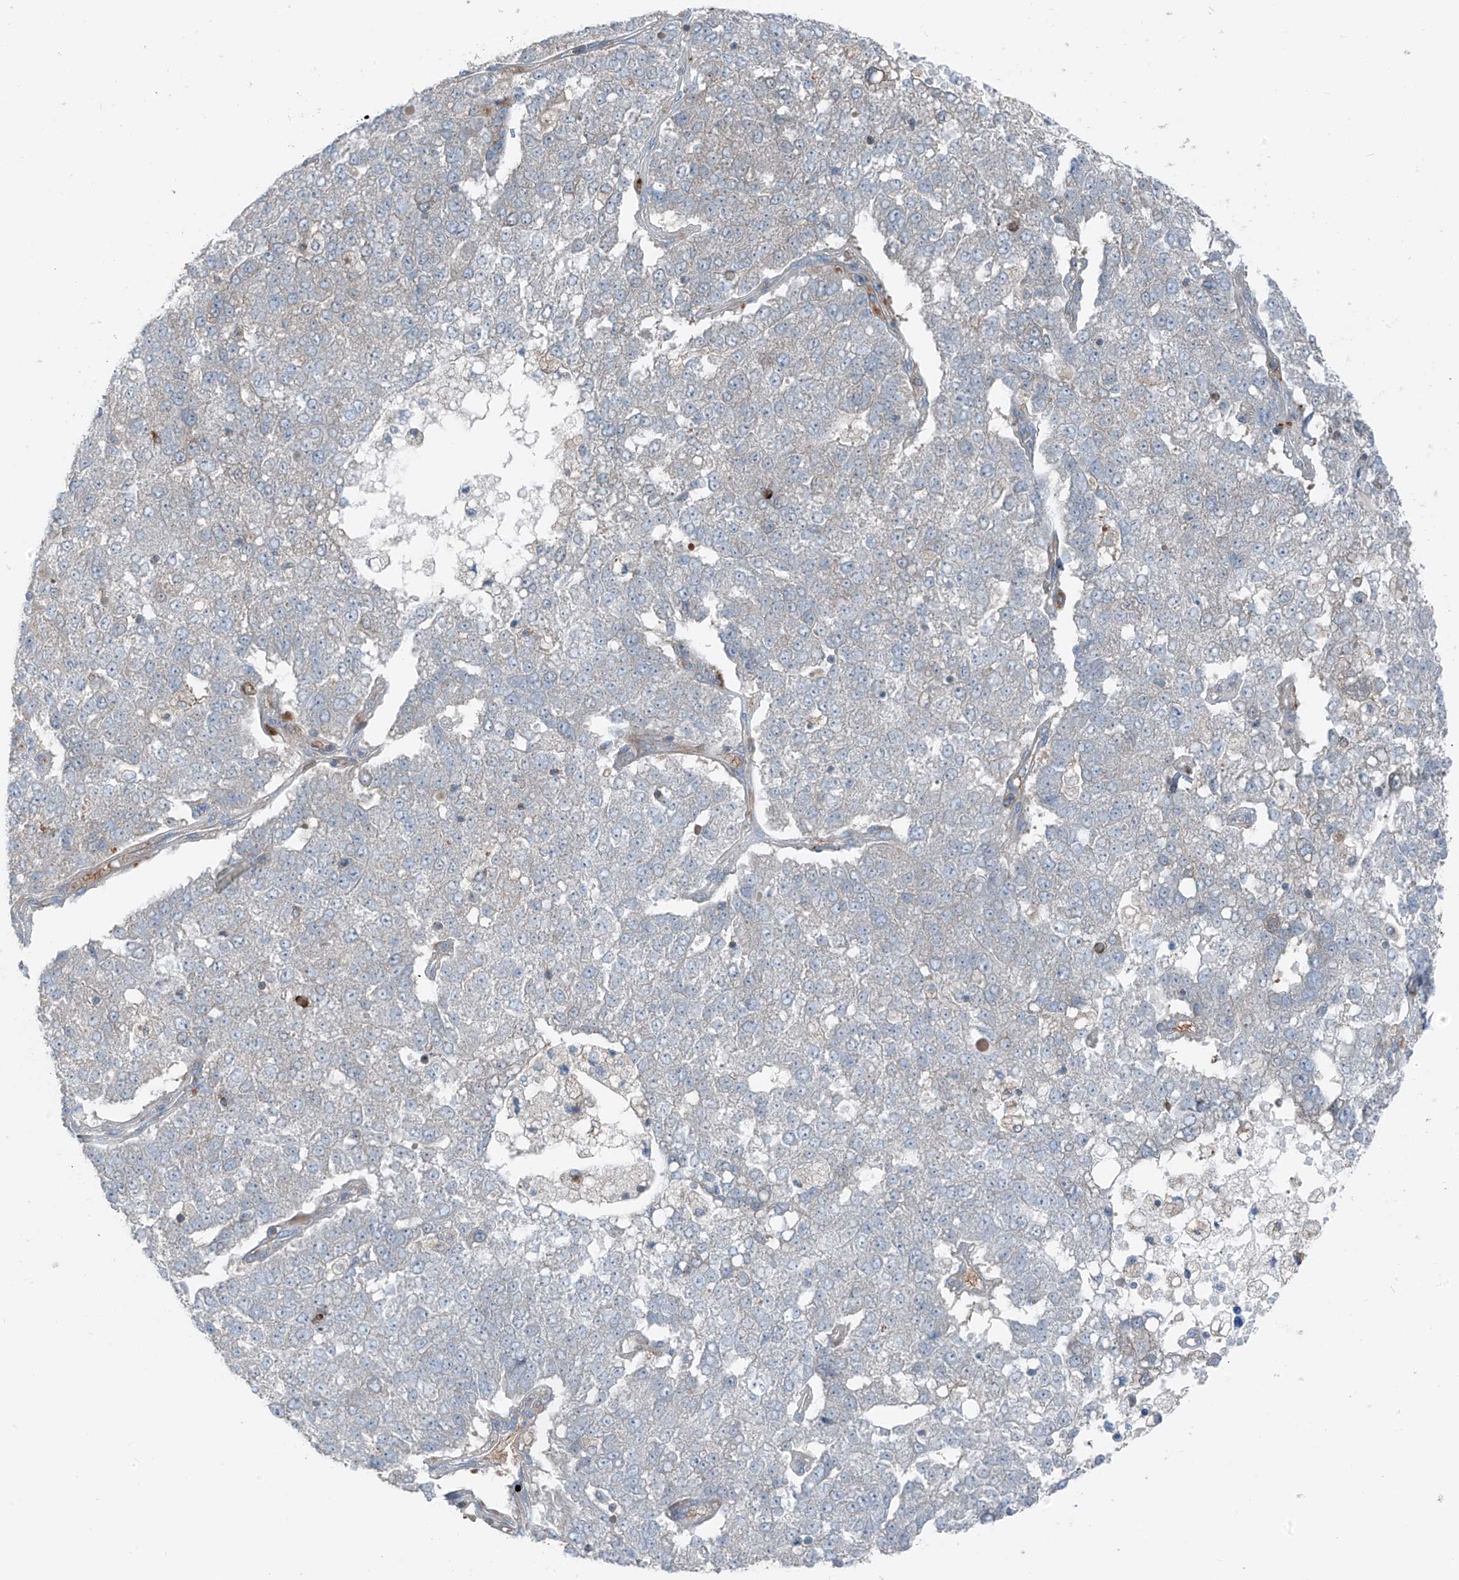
{"staining": {"intensity": "weak", "quantity": "<25%", "location": "cytoplasmic/membranous"}, "tissue": "pancreatic cancer", "cell_type": "Tumor cells", "image_type": "cancer", "snomed": [{"axis": "morphology", "description": "Adenocarcinoma, NOS"}, {"axis": "topography", "description": "Pancreas"}], "caption": "Pancreatic cancer was stained to show a protein in brown. There is no significant expression in tumor cells. The staining was performed using DAB to visualize the protein expression in brown, while the nuclei were stained in blue with hematoxylin (Magnification: 20x).", "gene": "SLC12A6", "patient": {"sex": "female", "age": 61}}